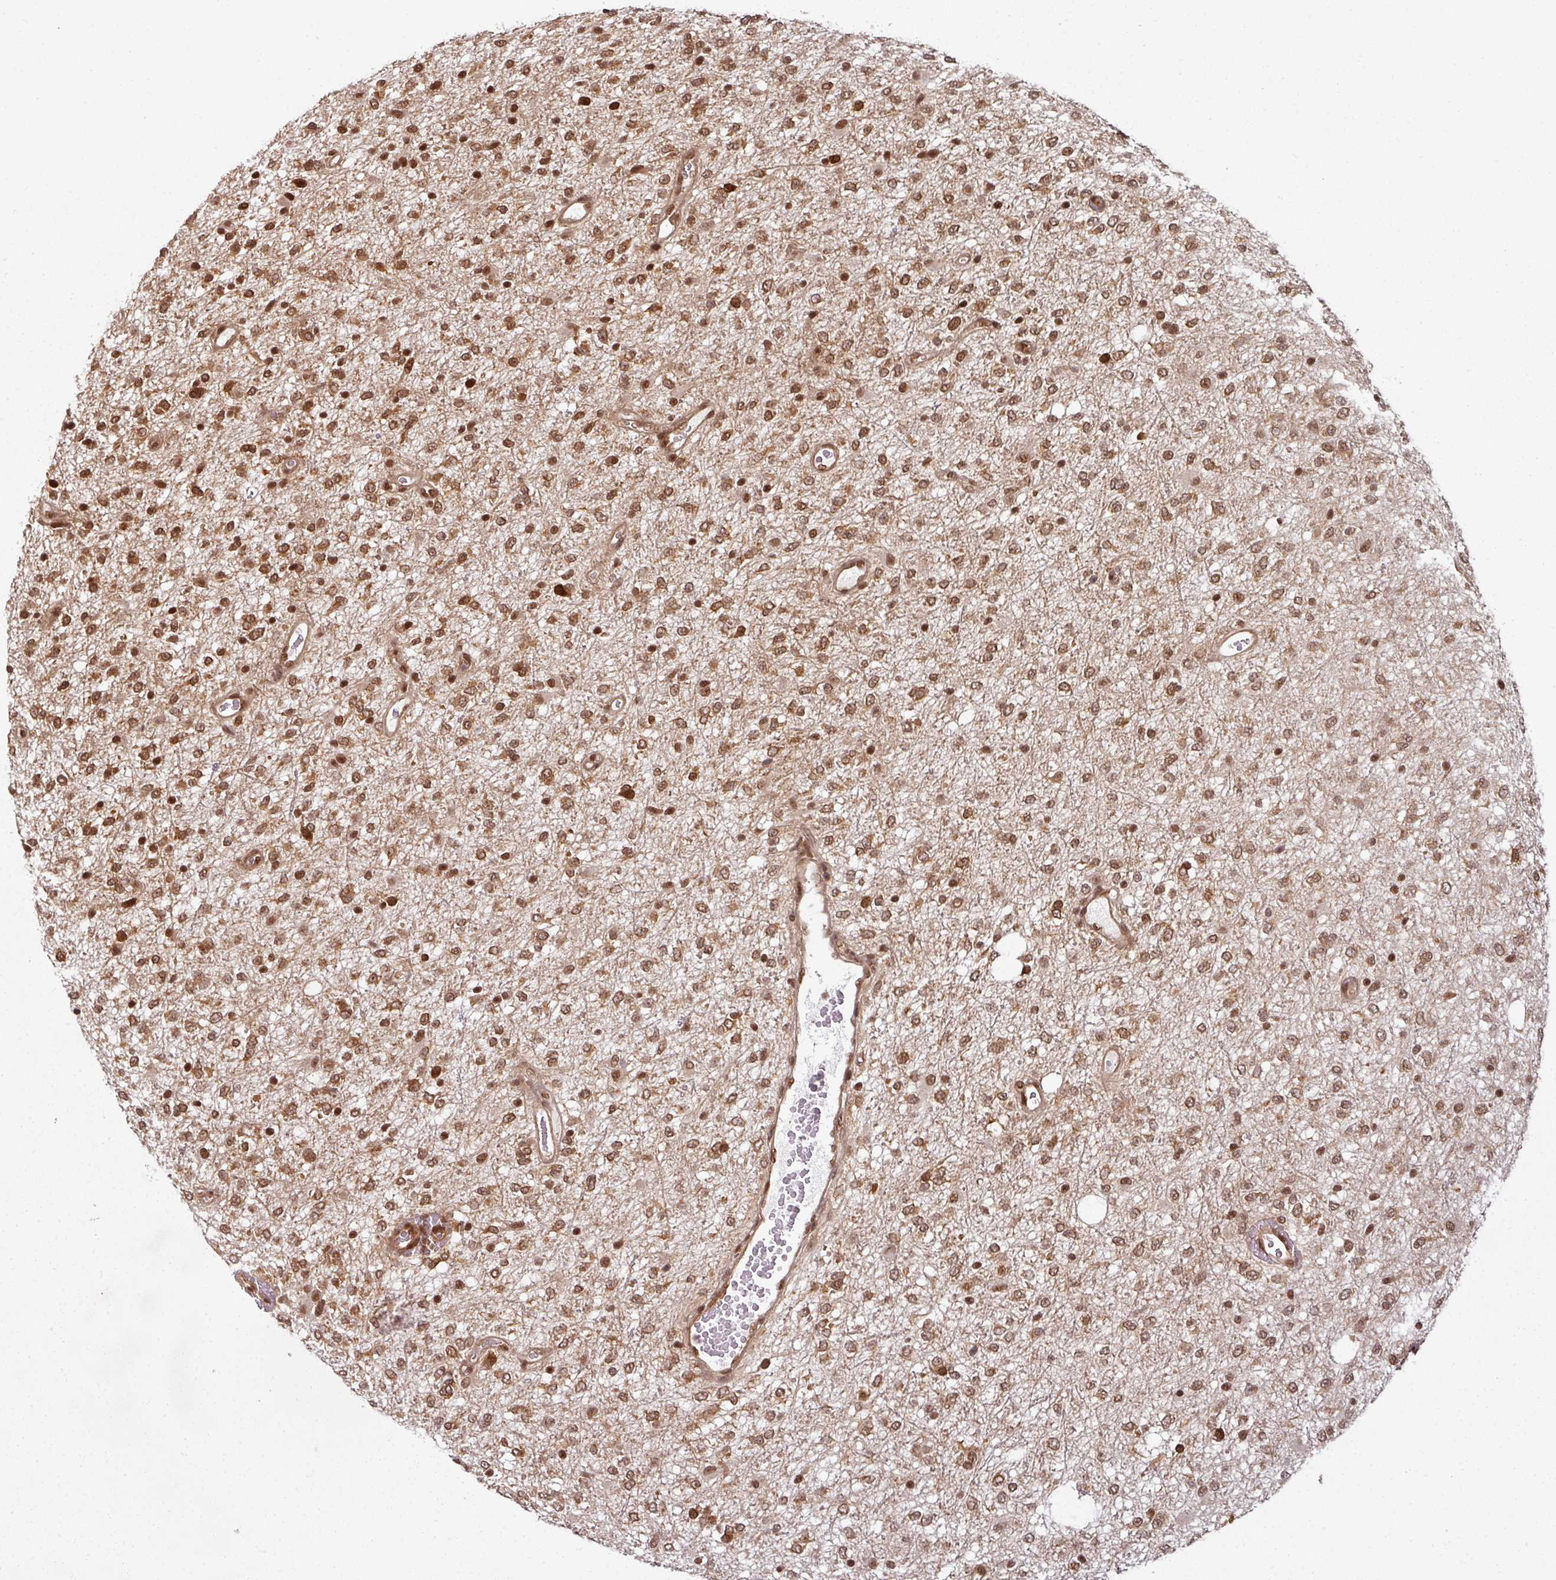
{"staining": {"intensity": "moderate", "quantity": ">75%", "location": "nuclear"}, "tissue": "glioma", "cell_type": "Tumor cells", "image_type": "cancer", "snomed": [{"axis": "morphology", "description": "Glioma, malignant, Low grade"}, {"axis": "topography", "description": "Cerebellum"}], "caption": "The immunohistochemical stain labels moderate nuclear expression in tumor cells of glioma tissue. (DAB (3,3'-diaminobenzidine) = brown stain, brightfield microscopy at high magnification).", "gene": "SIK3", "patient": {"sex": "female", "age": 5}}